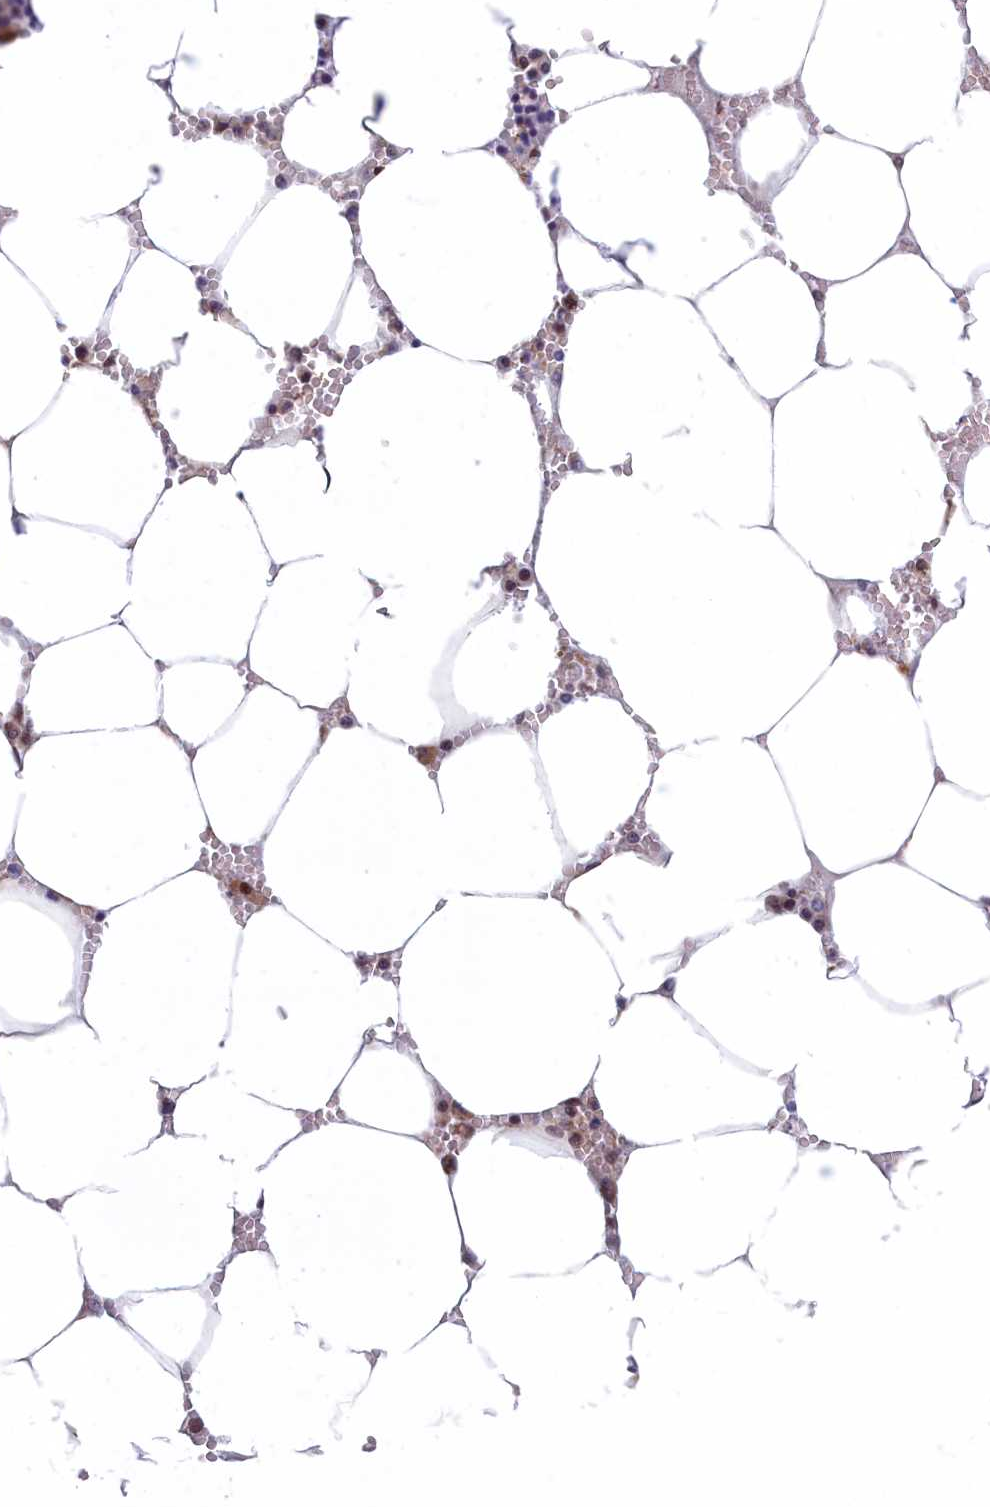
{"staining": {"intensity": "moderate", "quantity": "<25%", "location": "cytoplasmic/membranous,nuclear"}, "tissue": "bone marrow", "cell_type": "Hematopoietic cells", "image_type": "normal", "snomed": [{"axis": "morphology", "description": "Normal tissue, NOS"}, {"axis": "topography", "description": "Bone marrow"}], "caption": "Brown immunohistochemical staining in benign human bone marrow reveals moderate cytoplasmic/membranous,nuclear positivity in about <25% of hematopoietic cells.", "gene": "MAK16", "patient": {"sex": "male", "age": 70}}